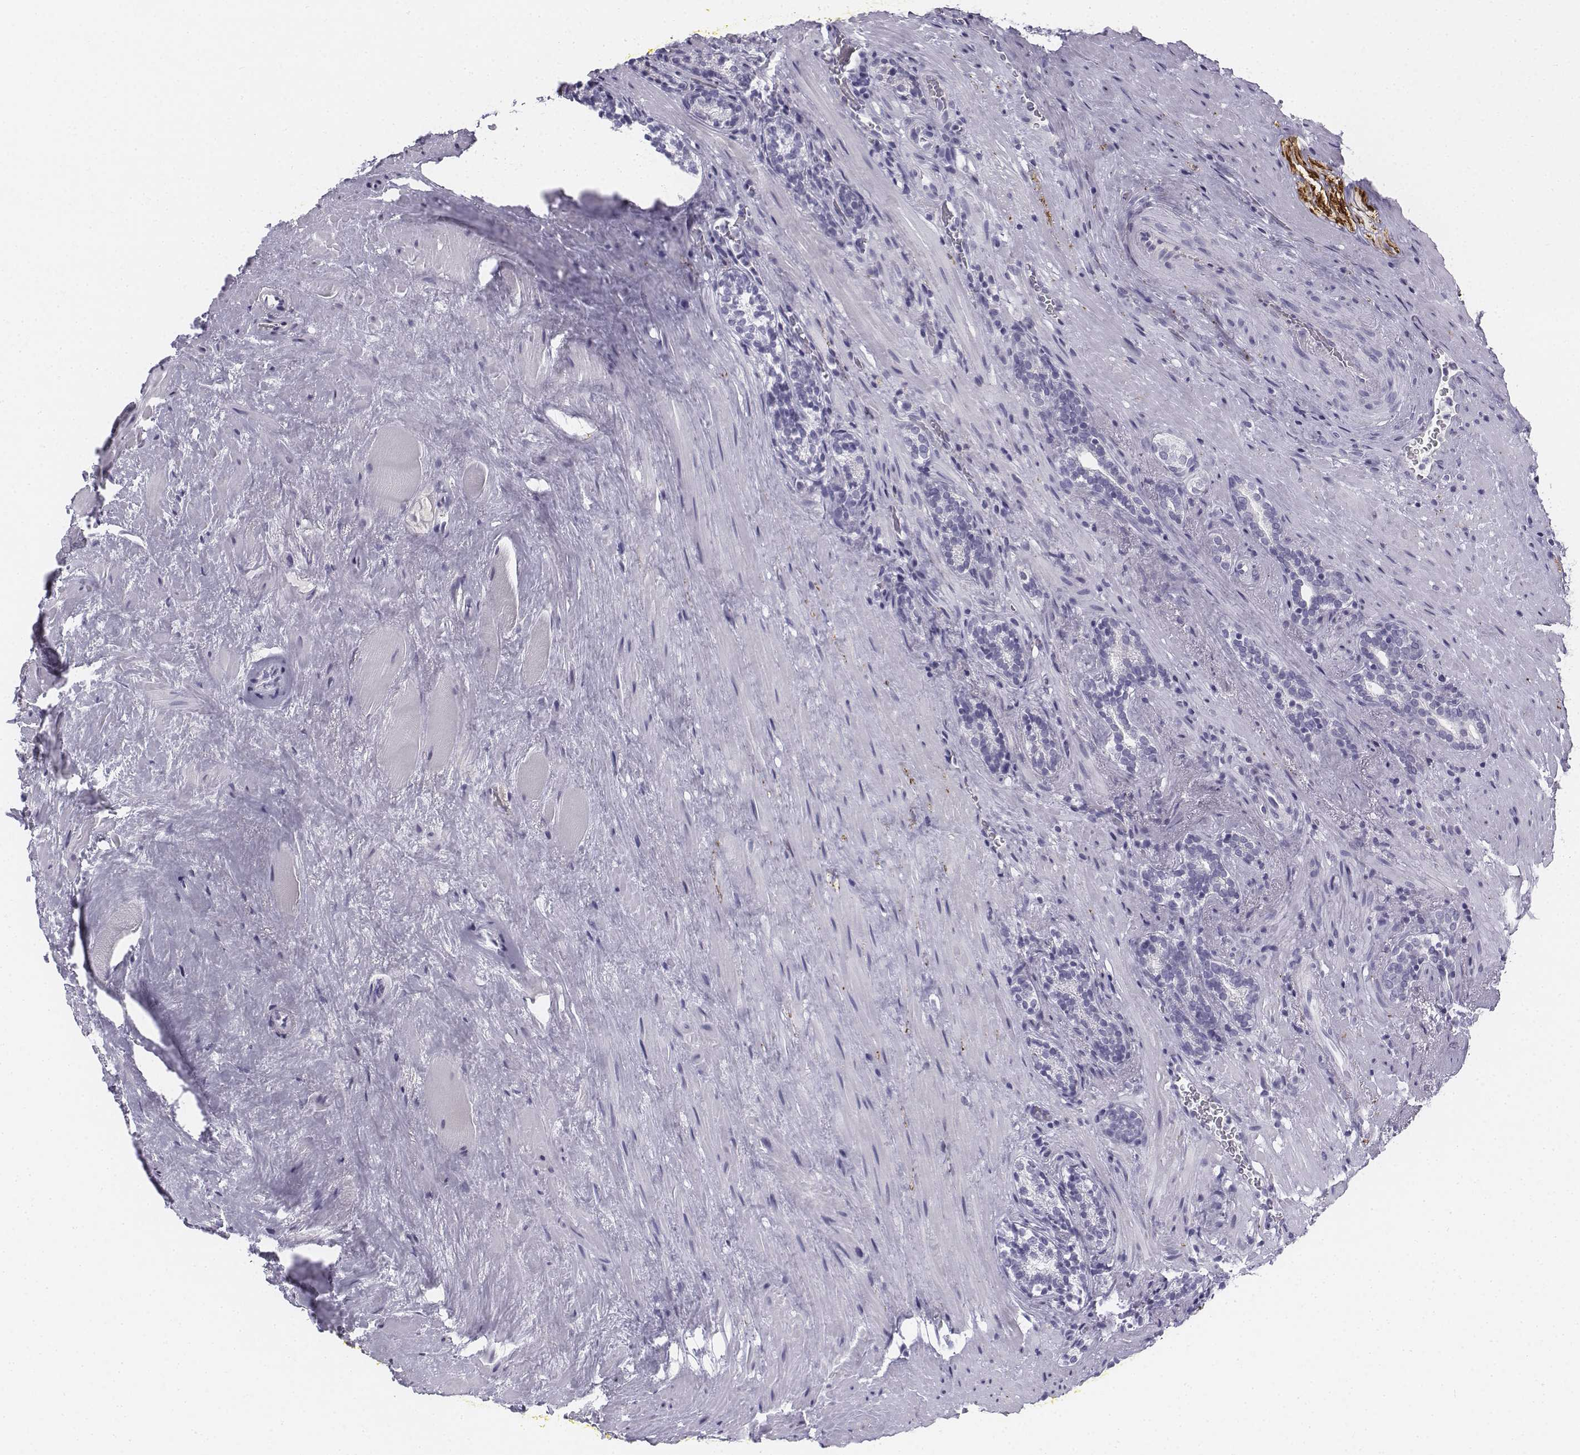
{"staining": {"intensity": "negative", "quantity": "none", "location": "none"}, "tissue": "prostate cancer", "cell_type": "Tumor cells", "image_type": "cancer", "snomed": [{"axis": "morphology", "description": "Adenocarcinoma, NOS"}, {"axis": "topography", "description": "Prostate"}], "caption": "Adenocarcinoma (prostate) was stained to show a protein in brown. There is no significant staining in tumor cells.", "gene": "TH", "patient": {"sex": "male", "age": 66}}